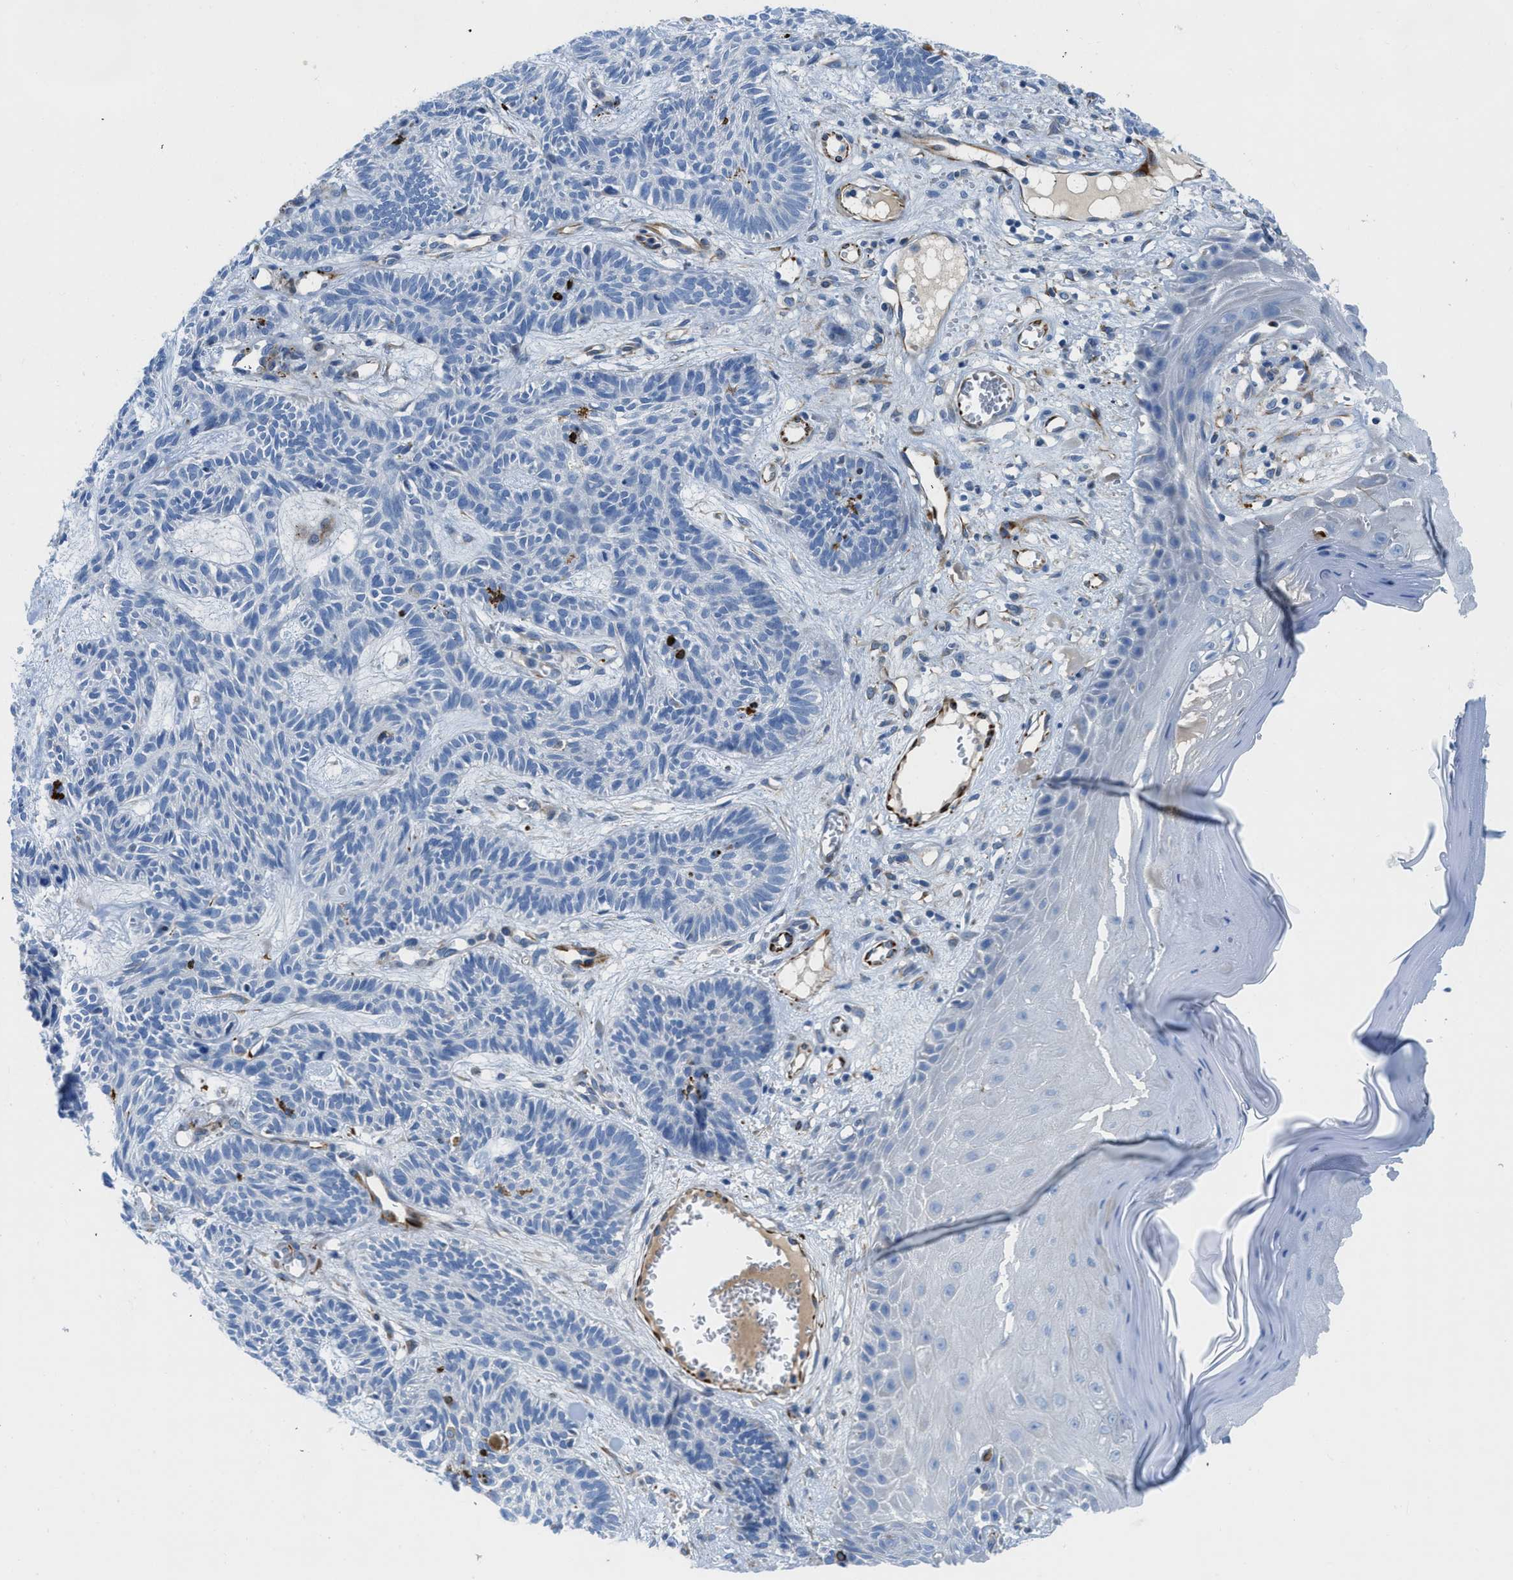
{"staining": {"intensity": "negative", "quantity": "none", "location": "none"}, "tissue": "skin cancer", "cell_type": "Tumor cells", "image_type": "cancer", "snomed": [{"axis": "morphology", "description": "Basal cell carcinoma"}, {"axis": "topography", "description": "Skin"}], "caption": "Human skin basal cell carcinoma stained for a protein using IHC reveals no positivity in tumor cells.", "gene": "XCR1", "patient": {"sex": "male", "age": 67}}